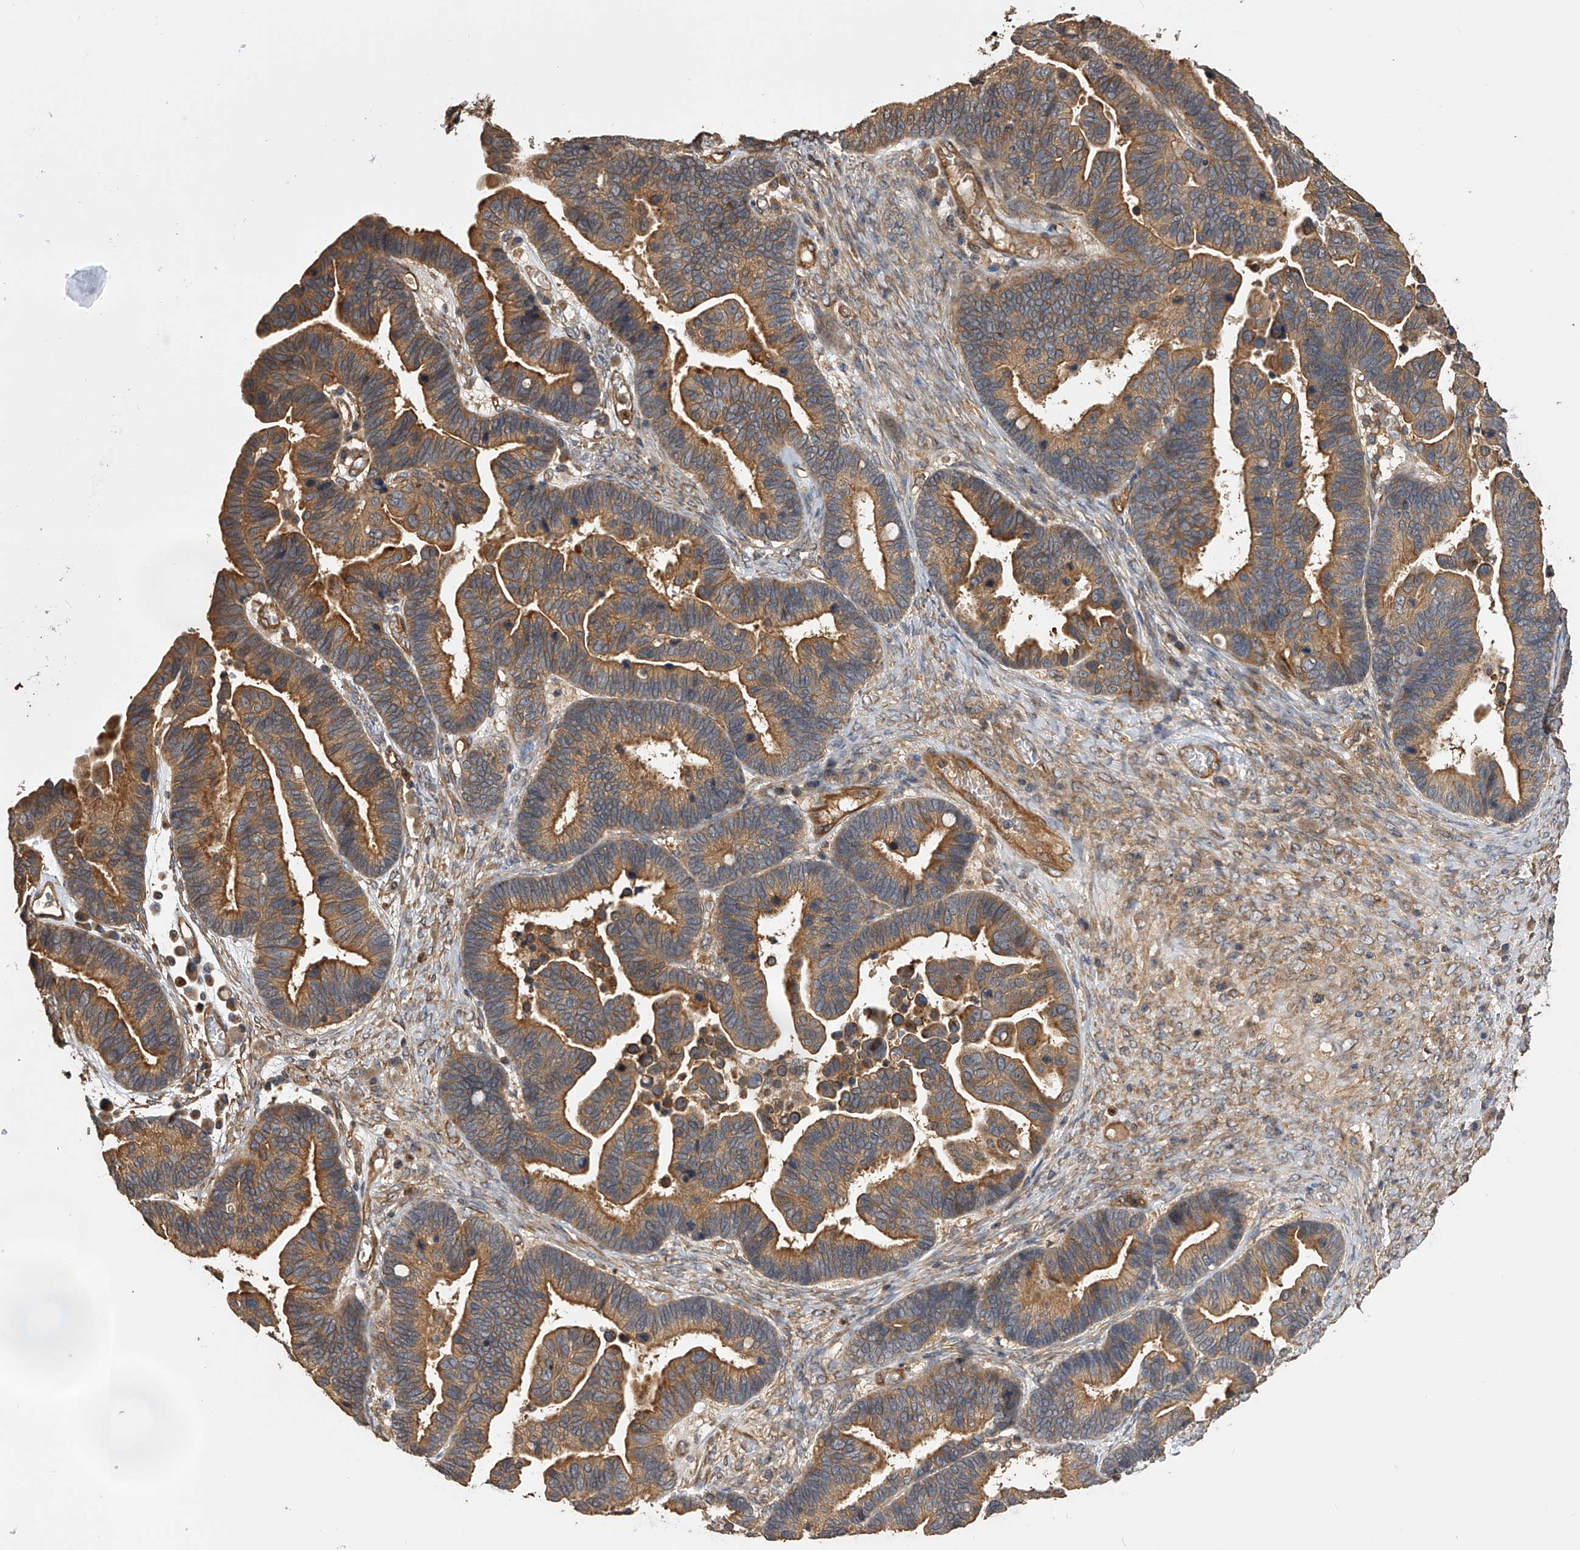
{"staining": {"intensity": "moderate", "quantity": ">75%", "location": "cytoplasmic/membranous"}, "tissue": "ovarian cancer", "cell_type": "Tumor cells", "image_type": "cancer", "snomed": [{"axis": "morphology", "description": "Cystadenocarcinoma, serous, NOS"}, {"axis": "topography", "description": "Ovary"}], "caption": "A brown stain shows moderate cytoplasmic/membranous expression of a protein in human ovarian cancer (serous cystadenocarcinoma) tumor cells.", "gene": "PTPRA", "patient": {"sex": "female", "age": 56}}